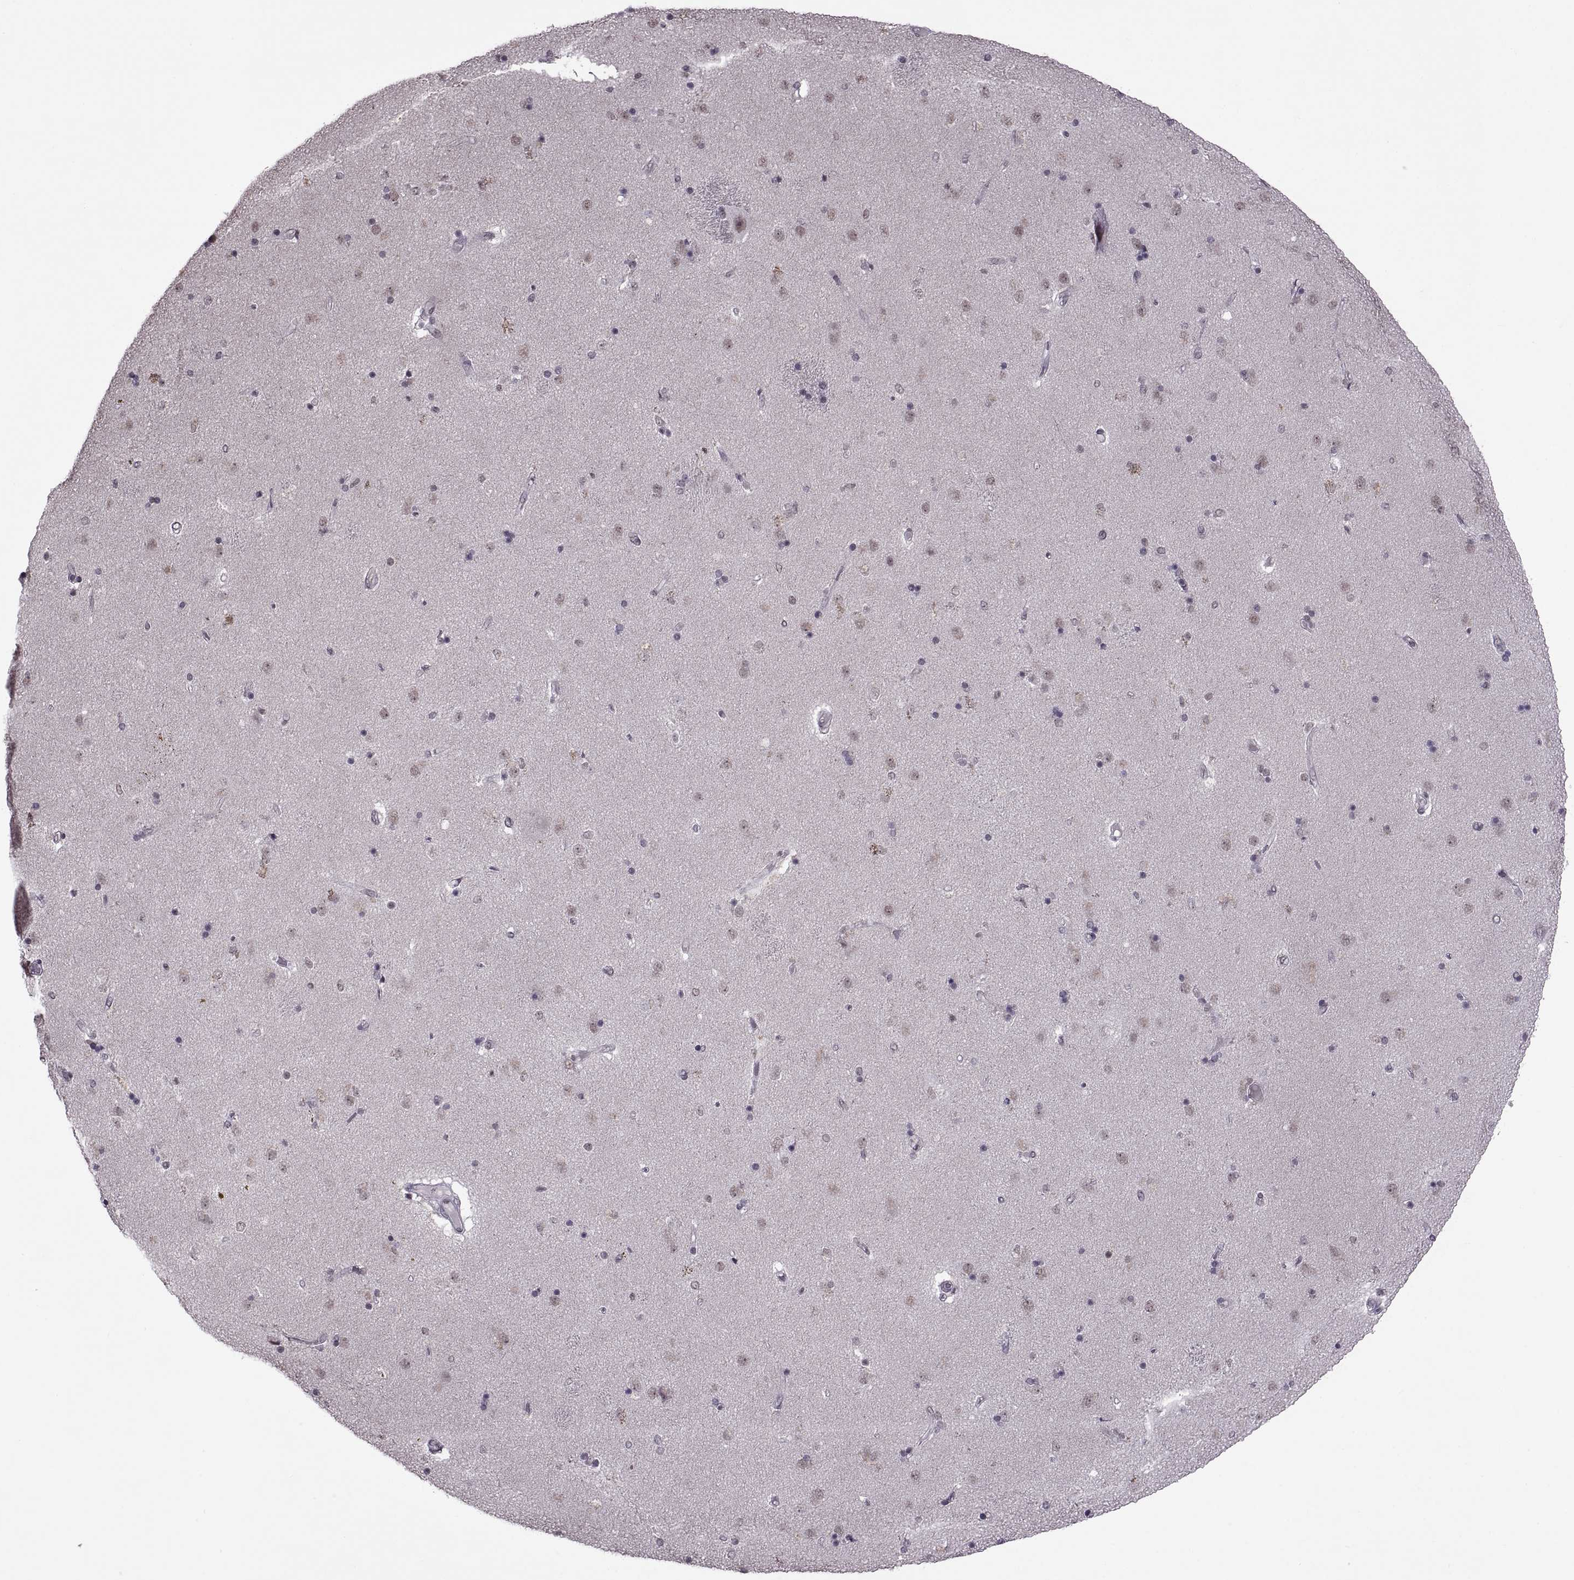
{"staining": {"intensity": "negative", "quantity": "none", "location": "none"}, "tissue": "caudate", "cell_type": "Glial cells", "image_type": "normal", "snomed": [{"axis": "morphology", "description": "Normal tissue, NOS"}, {"axis": "topography", "description": "Lateral ventricle wall"}], "caption": "Immunohistochemistry (IHC) of benign caudate demonstrates no expression in glial cells.", "gene": "OTP", "patient": {"sex": "female", "age": 71}}